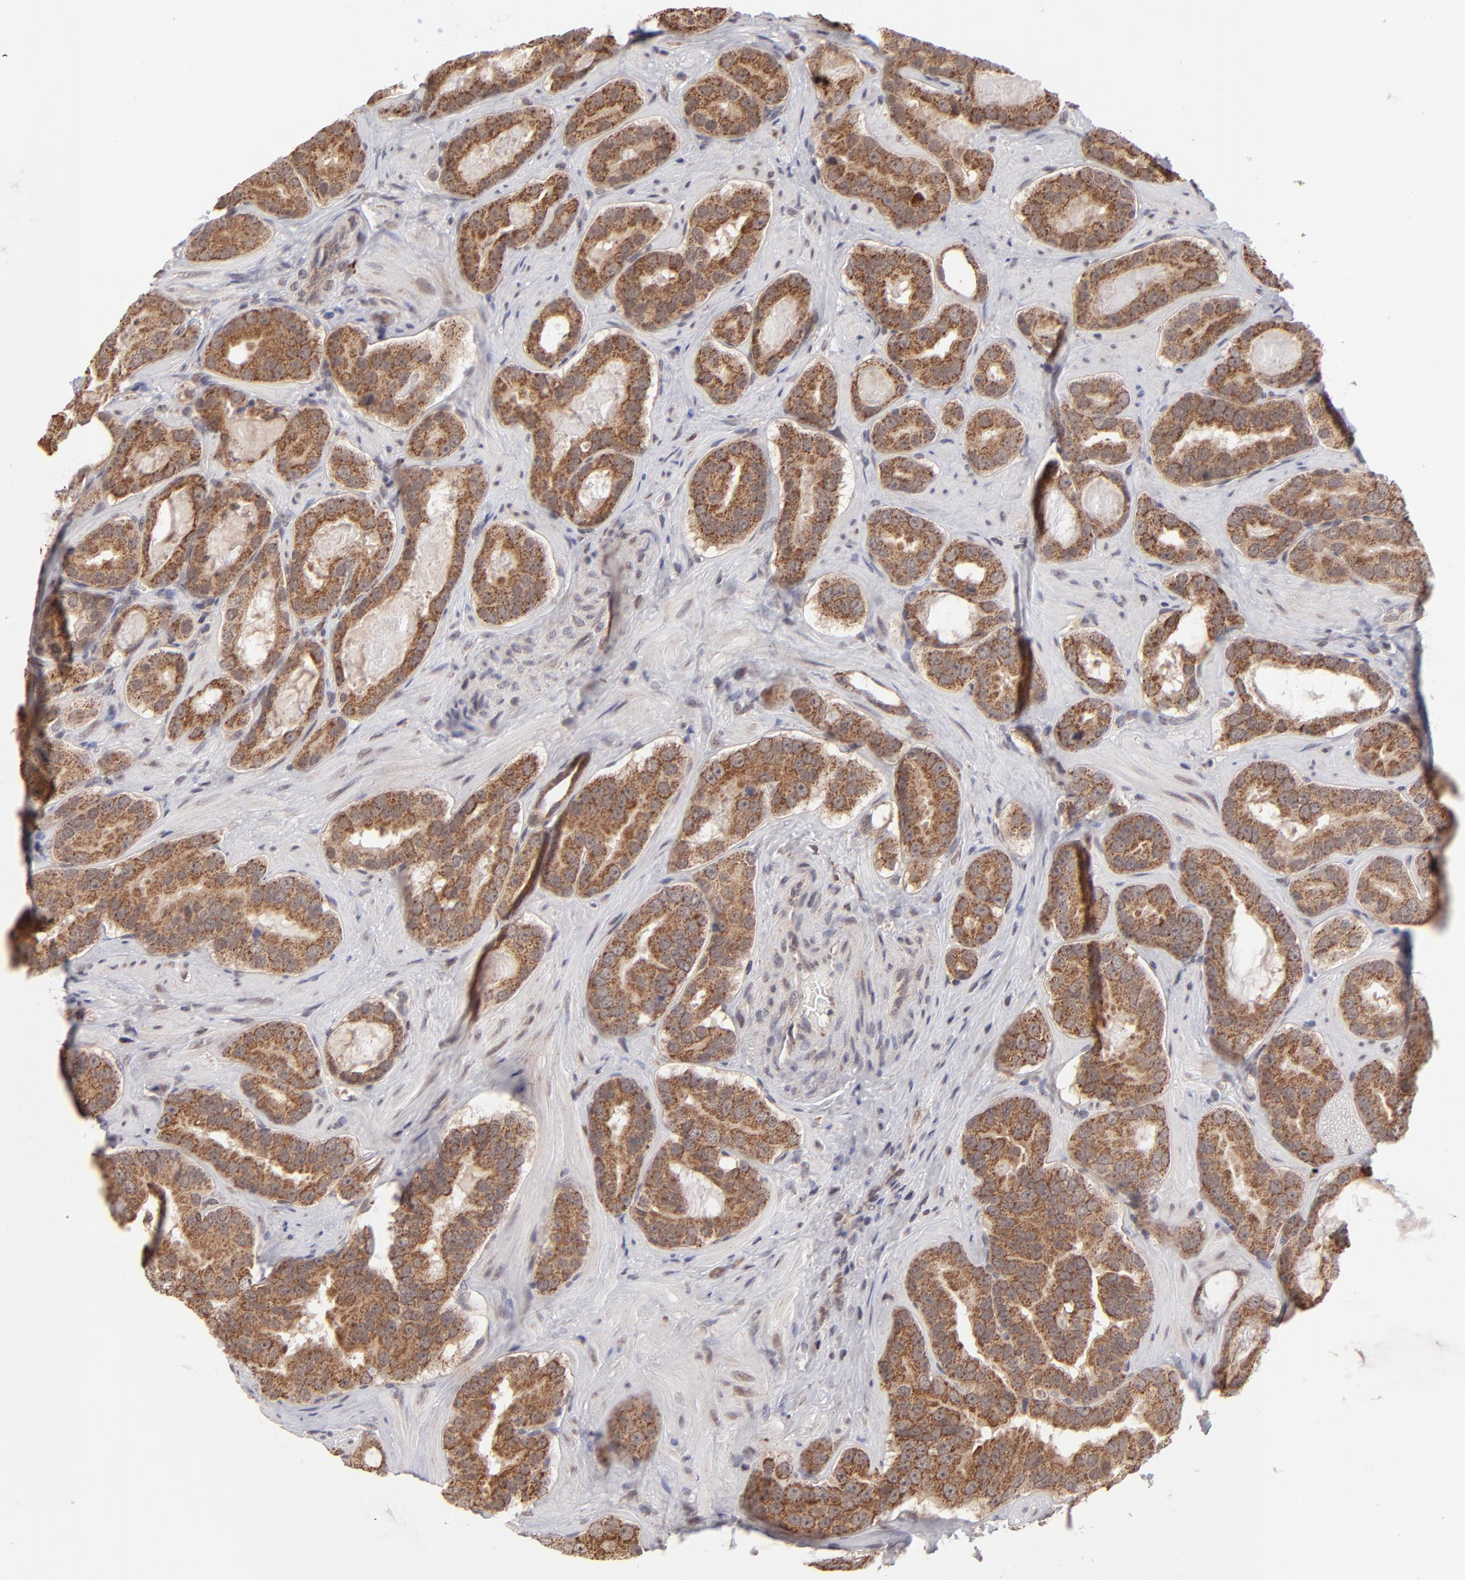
{"staining": {"intensity": "moderate", "quantity": ">75%", "location": "cytoplasmic/membranous"}, "tissue": "prostate cancer", "cell_type": "Tumor cells", "image_type": "cancer", "snomed": [{"axis": "morphology", "description": "Adenocarcinoma, Low grade"}, {"axis": "topography", "description": "Prostate"}], "caption": "A medium amount of moderate cytoplasmic/membranous expression is identified in approximately >75% of tumor cells in prostate cancer (adenocarcinoma (low-grade)) tissue.", "gene": "SLC15A1", "patient": {"sex": "male", "age": 59}}